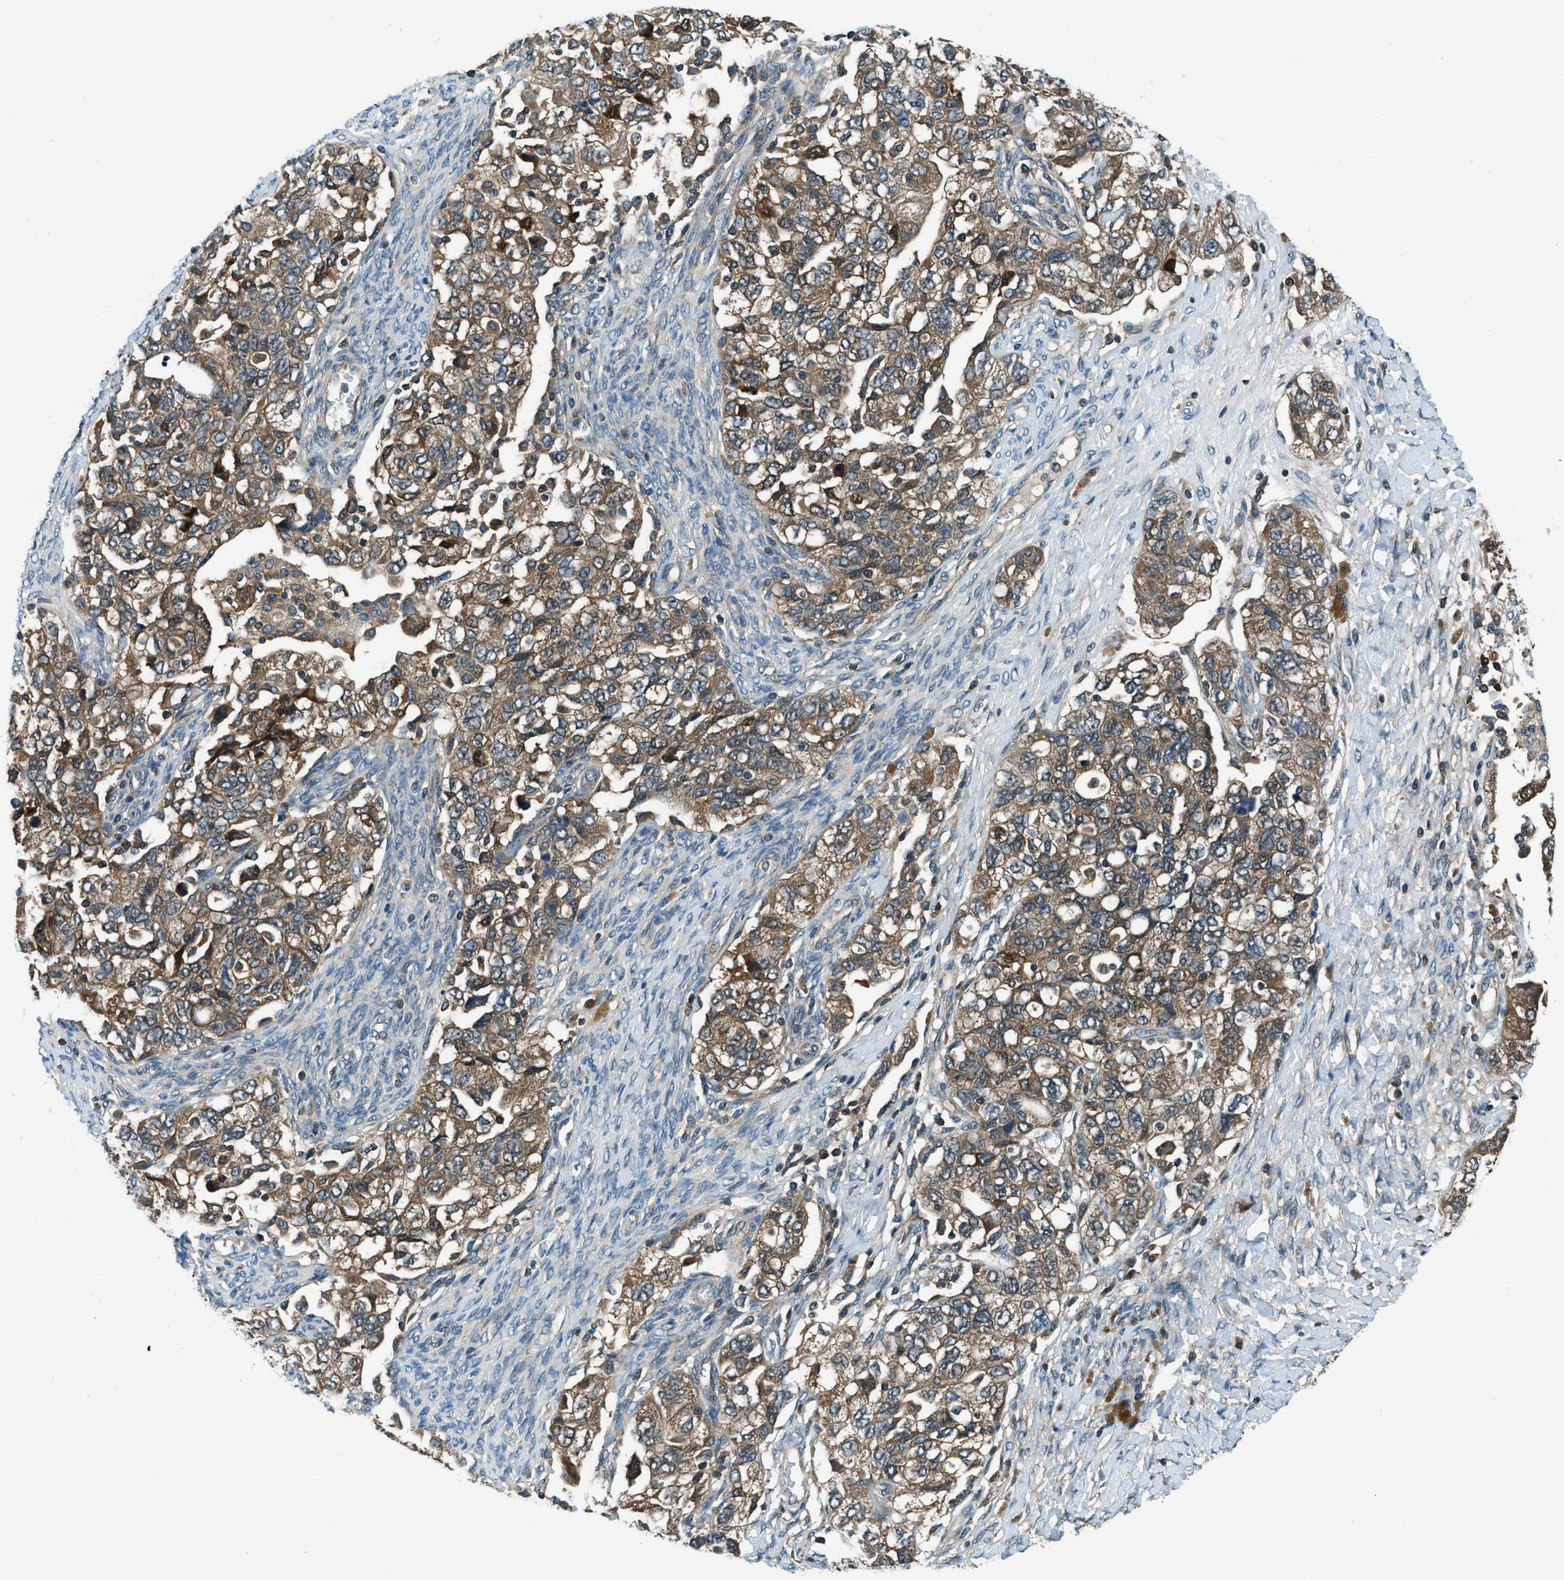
{"staining": {"intensity": "moderate", "quantity": ">75%", "location": "cytoplasmic/membranous"}, "tissue": "ovarian cancer", "cell_type": "Tumor cells", "image_type": "cancer", "snomed": [{"axis": "morphology", "description": "Carcinoma, NOS"}, {"axis": "morphology", "description": "Cystadenocarcinoma, serous, NOS"}, {"axis": "topography", "description": "Ovary"}], "caption": "A brown stain highlights moderate cytoplasmic/membranous positivity of a protein in human ovarian cancer (carcinoma) tumor cells.", "gene": "HEBP2", "patient": {"sex": "female", "age": 69}}